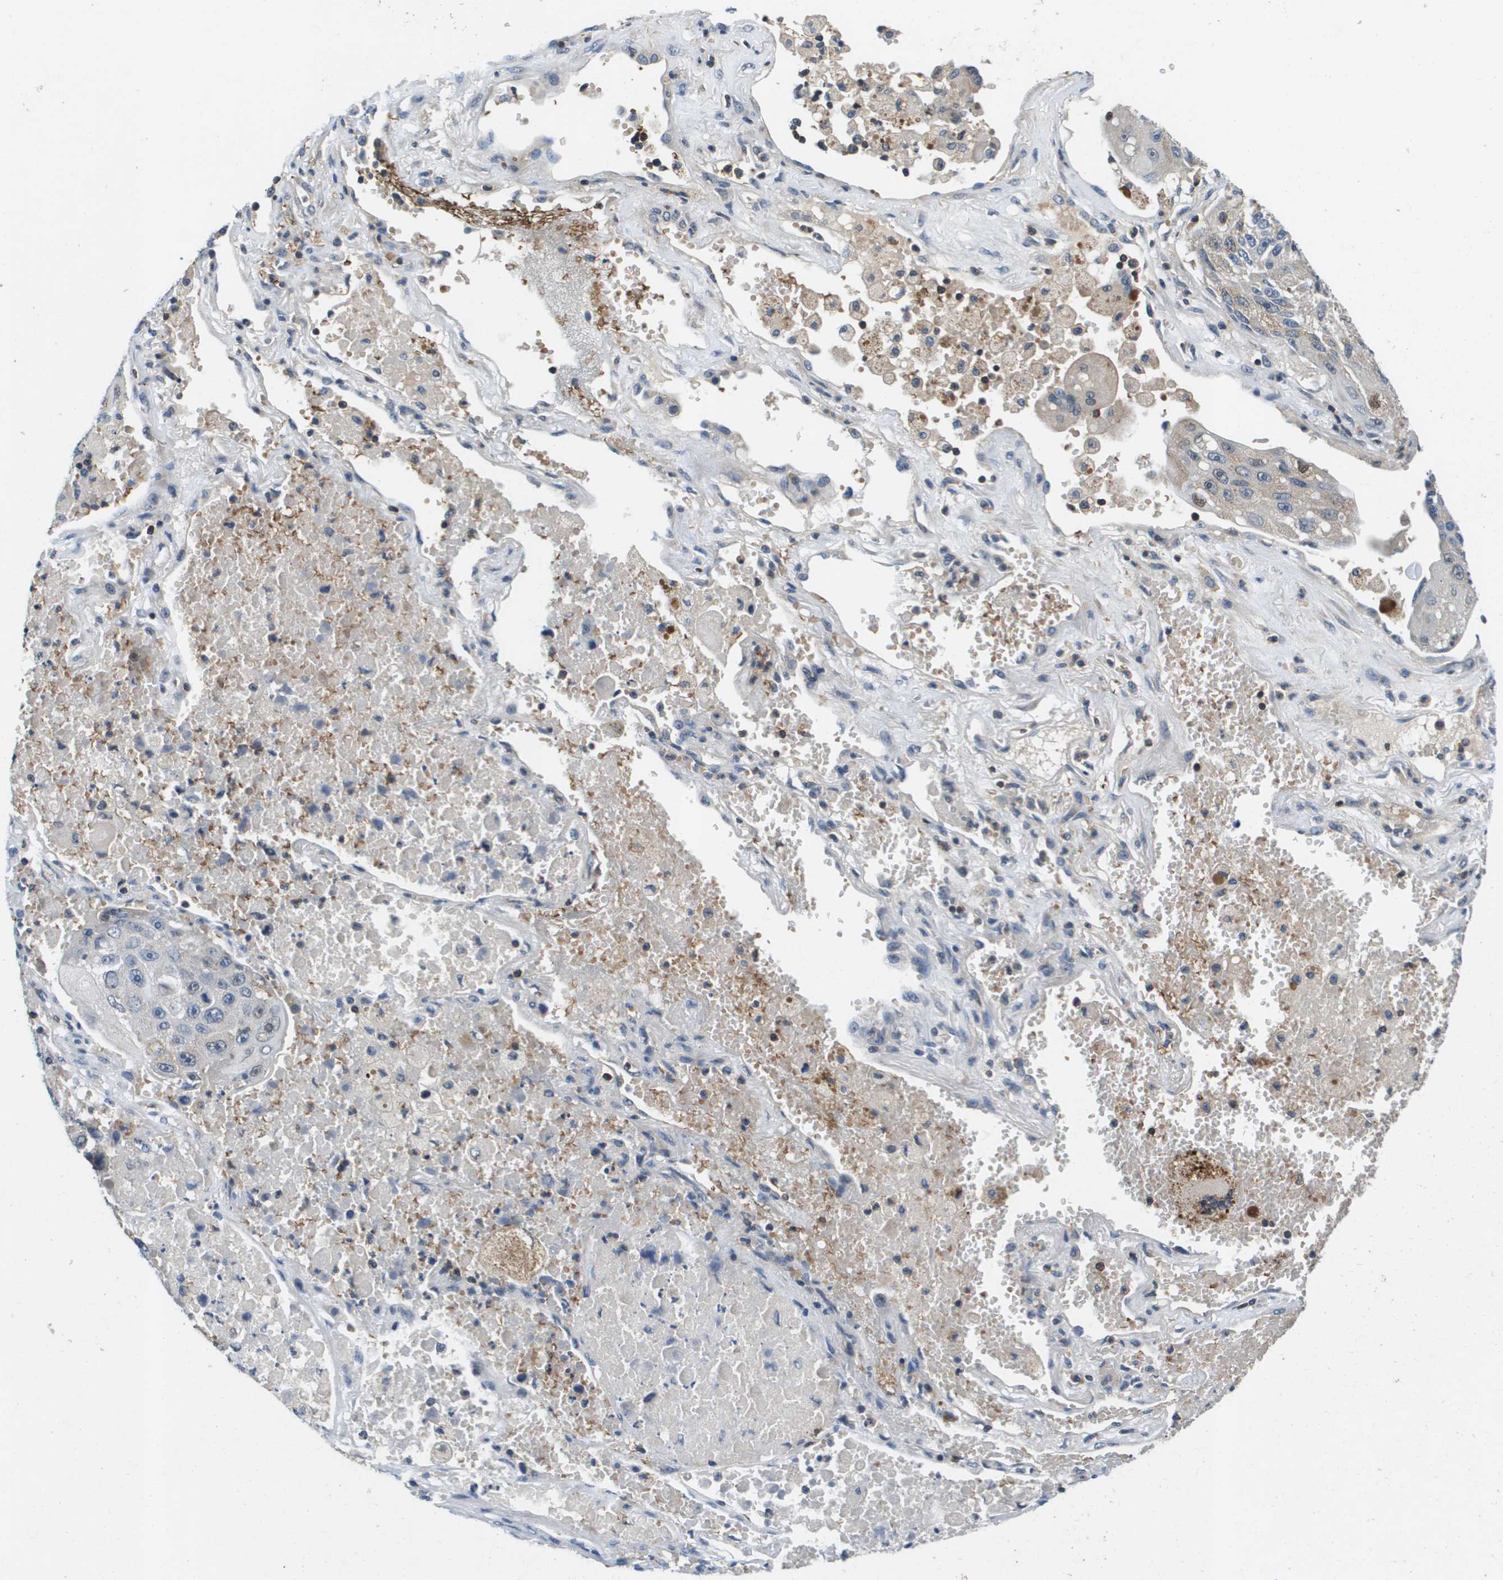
{"staining": {"intensity": "negative", "quantity": "none", "location": "none"}, "tissue": "lung cancer", "cell_type": "Tumor cells", "image_type": "cancer", "snomed": [{"axis": "morphology", "description": "Squamous cell carcinoma, NOS"}, {"axis": "topography", "description": "Lung"}], "caption": "DAB (3,3'-diaminobenzidine) immunohistochemical staining of lung cancer demonstrates no significant expression in tumor cells. (DAB immunohistochemistry (IHC) visualized using brightfield microscopy, high magnification).", "gene": "KCNQ5", "patient": {"sex": "male", "age": 61}}